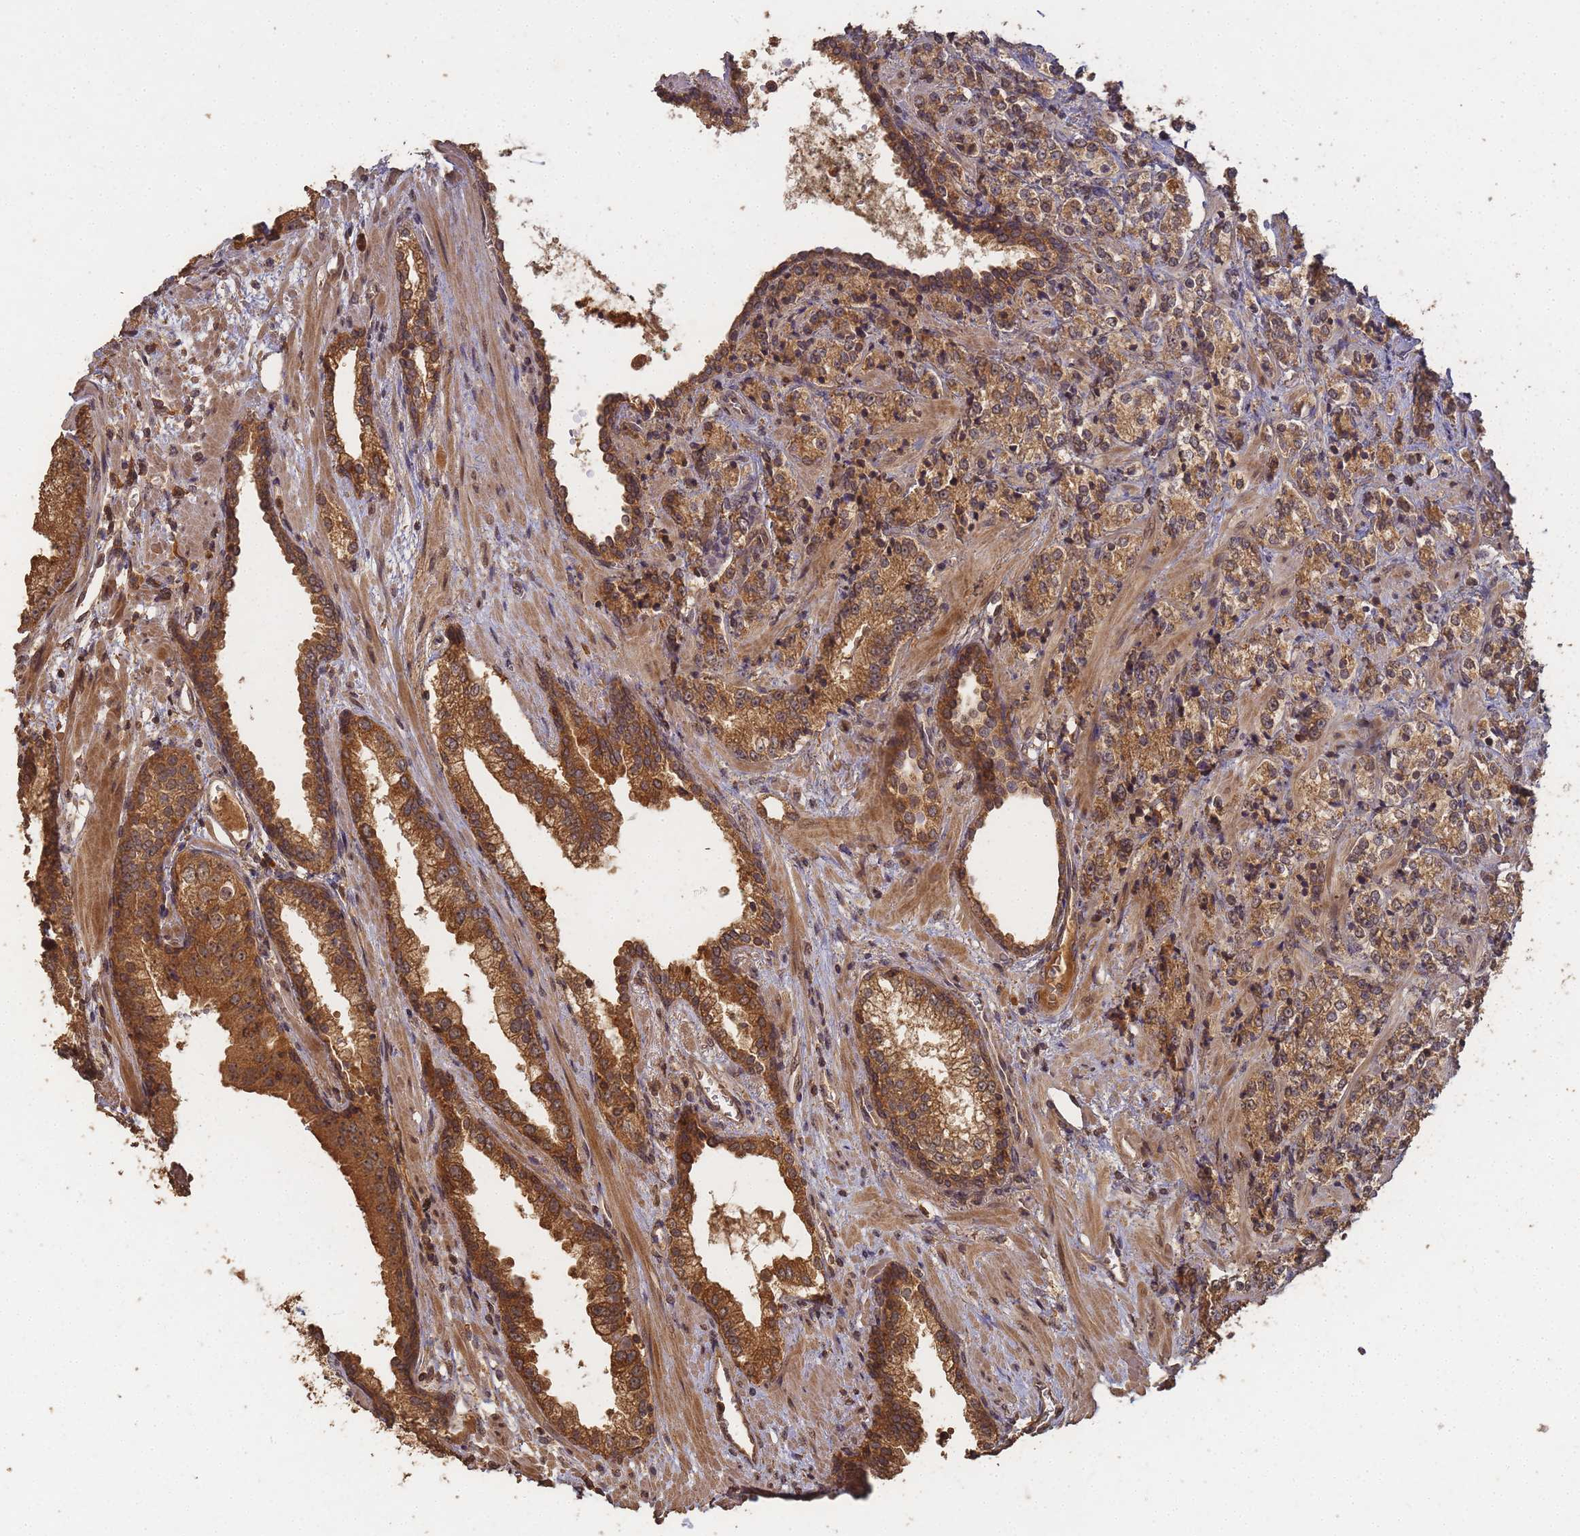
{"staining": {"intensity": "moderate", "quantity": ">75%", "location": "cytoplasmic/membranous"}, "tissue": "prostate cancer", "cell_type": "Tumor cells", "image_type": "cancer", "snomed": [{"axis": "morphology", "description": "Adenocarcinoma, High grade"}, {"axis": "topography", "description": "Prostate"}], "caption": "Immunohistochemical staining of human prostate cancer (adenocarcinoma (high-grade)) reveals moderate cytoplasmic/membranous protein positivity in about >75% of tumor cells.", "gene": "ALKBH1", "patient": {"sex": "male", "age": 69}}